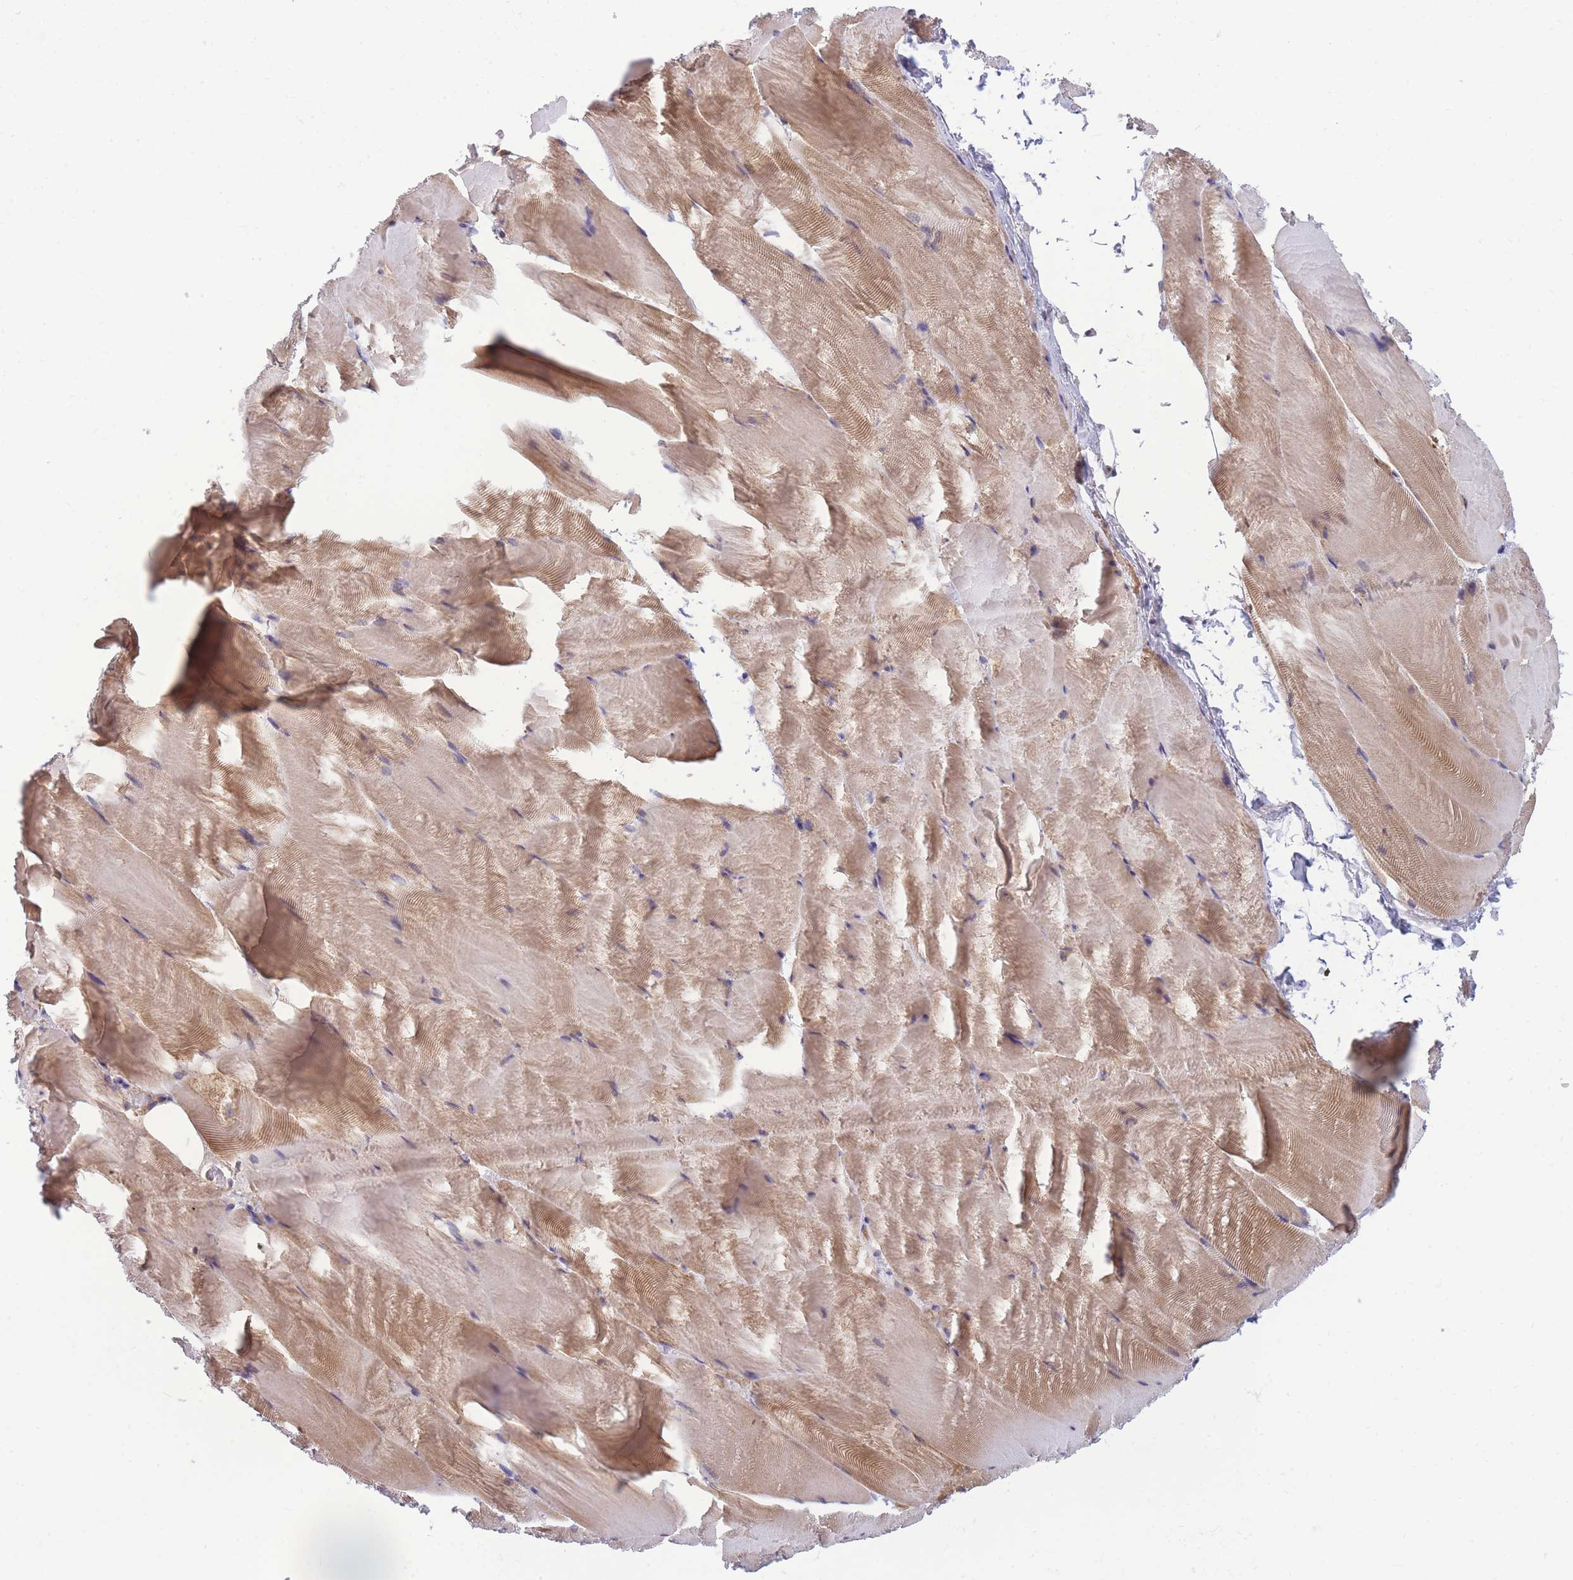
{"staining": {"intensity": "moderate", "quantity": "25%-75%", "location": "cytoplasmic/membranous"}, "tissue": "skeletal muscle", "cell_type": "Myocytes", "image_type": "normal", "snomed": [{"axis": "morphology", "description": "Normal tissue, NOS"}, {"axis": "topography", "description": "Skeletal muscle"}], "caption": "Myocytes demonstrate medium levels of moderate cytoplasmic/membranous positivity in approximately 25%-75% of cells in benign human skeletal muscle.", "gene": "CRACD", "patient": {"sex": "female", "age": 64}}